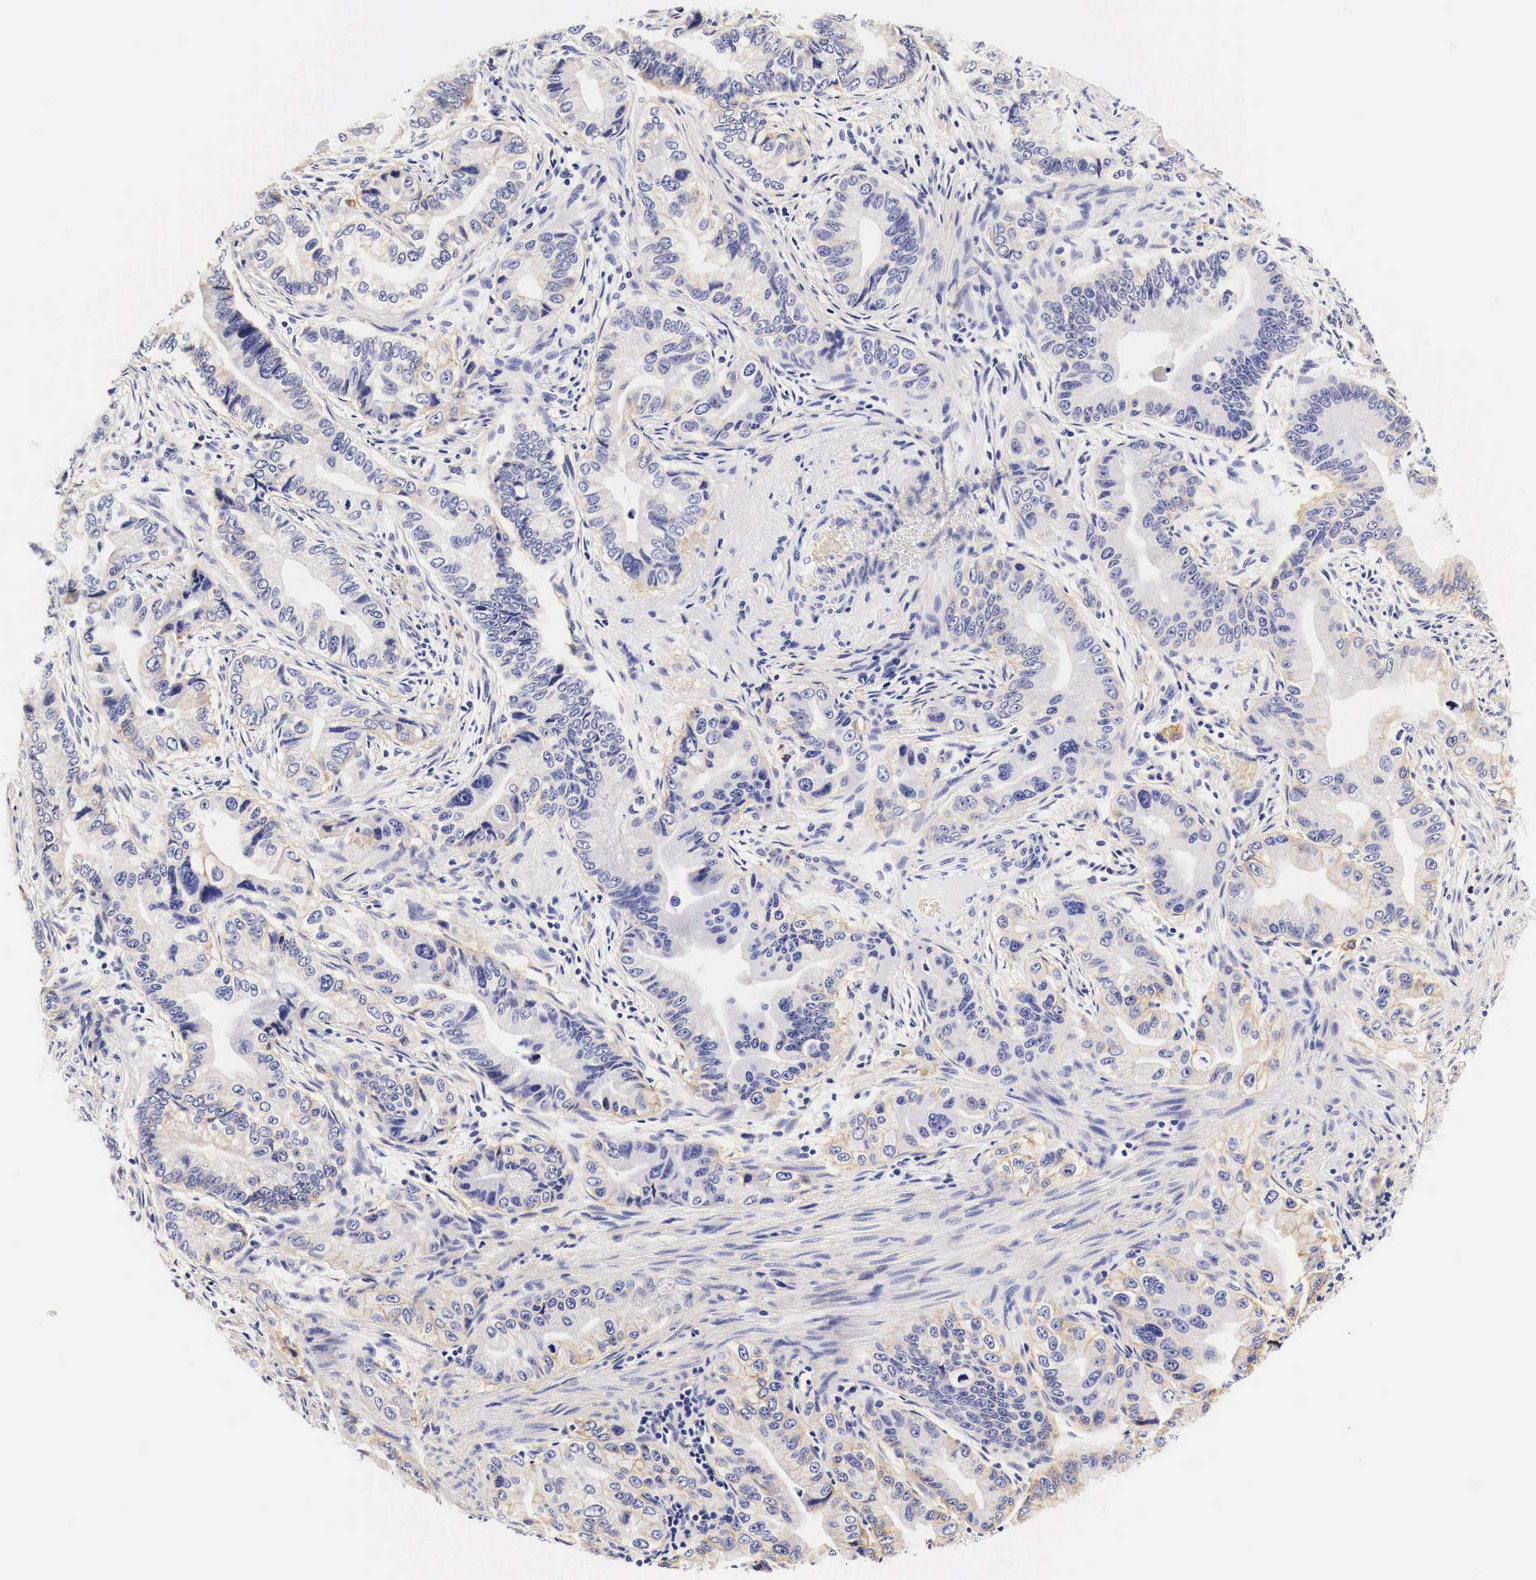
{"staining": {"intensity": "moderate", "quantity": "<25%", "location": "cytoplasmic/membranous"}, "tissue": "pancreatic cancer", "cell_type": "Tumor cells", "image_type": "cancer", "snomed": [{"axis": "morphology", "description": "Adenocarcinoma, NOS"}, {"axis": "topography", "description": "Pancreas"}, {"axis": "topography", "description": "Stomach, upper"}], "caption": "Immunohistochemical staining of adenocarcinoma (pancreatic) displays low levels of moderate cytoplasmic/membranous positivity in about <25% of tumor cells. (Stains: DAB (3,3'-diaminobenzidine) in brown, nuclei in blue, Microscopy: brightfield microscopy at high magnification).", "gene": "EGFR", "patient": {"sex": "male", "age": 77}}